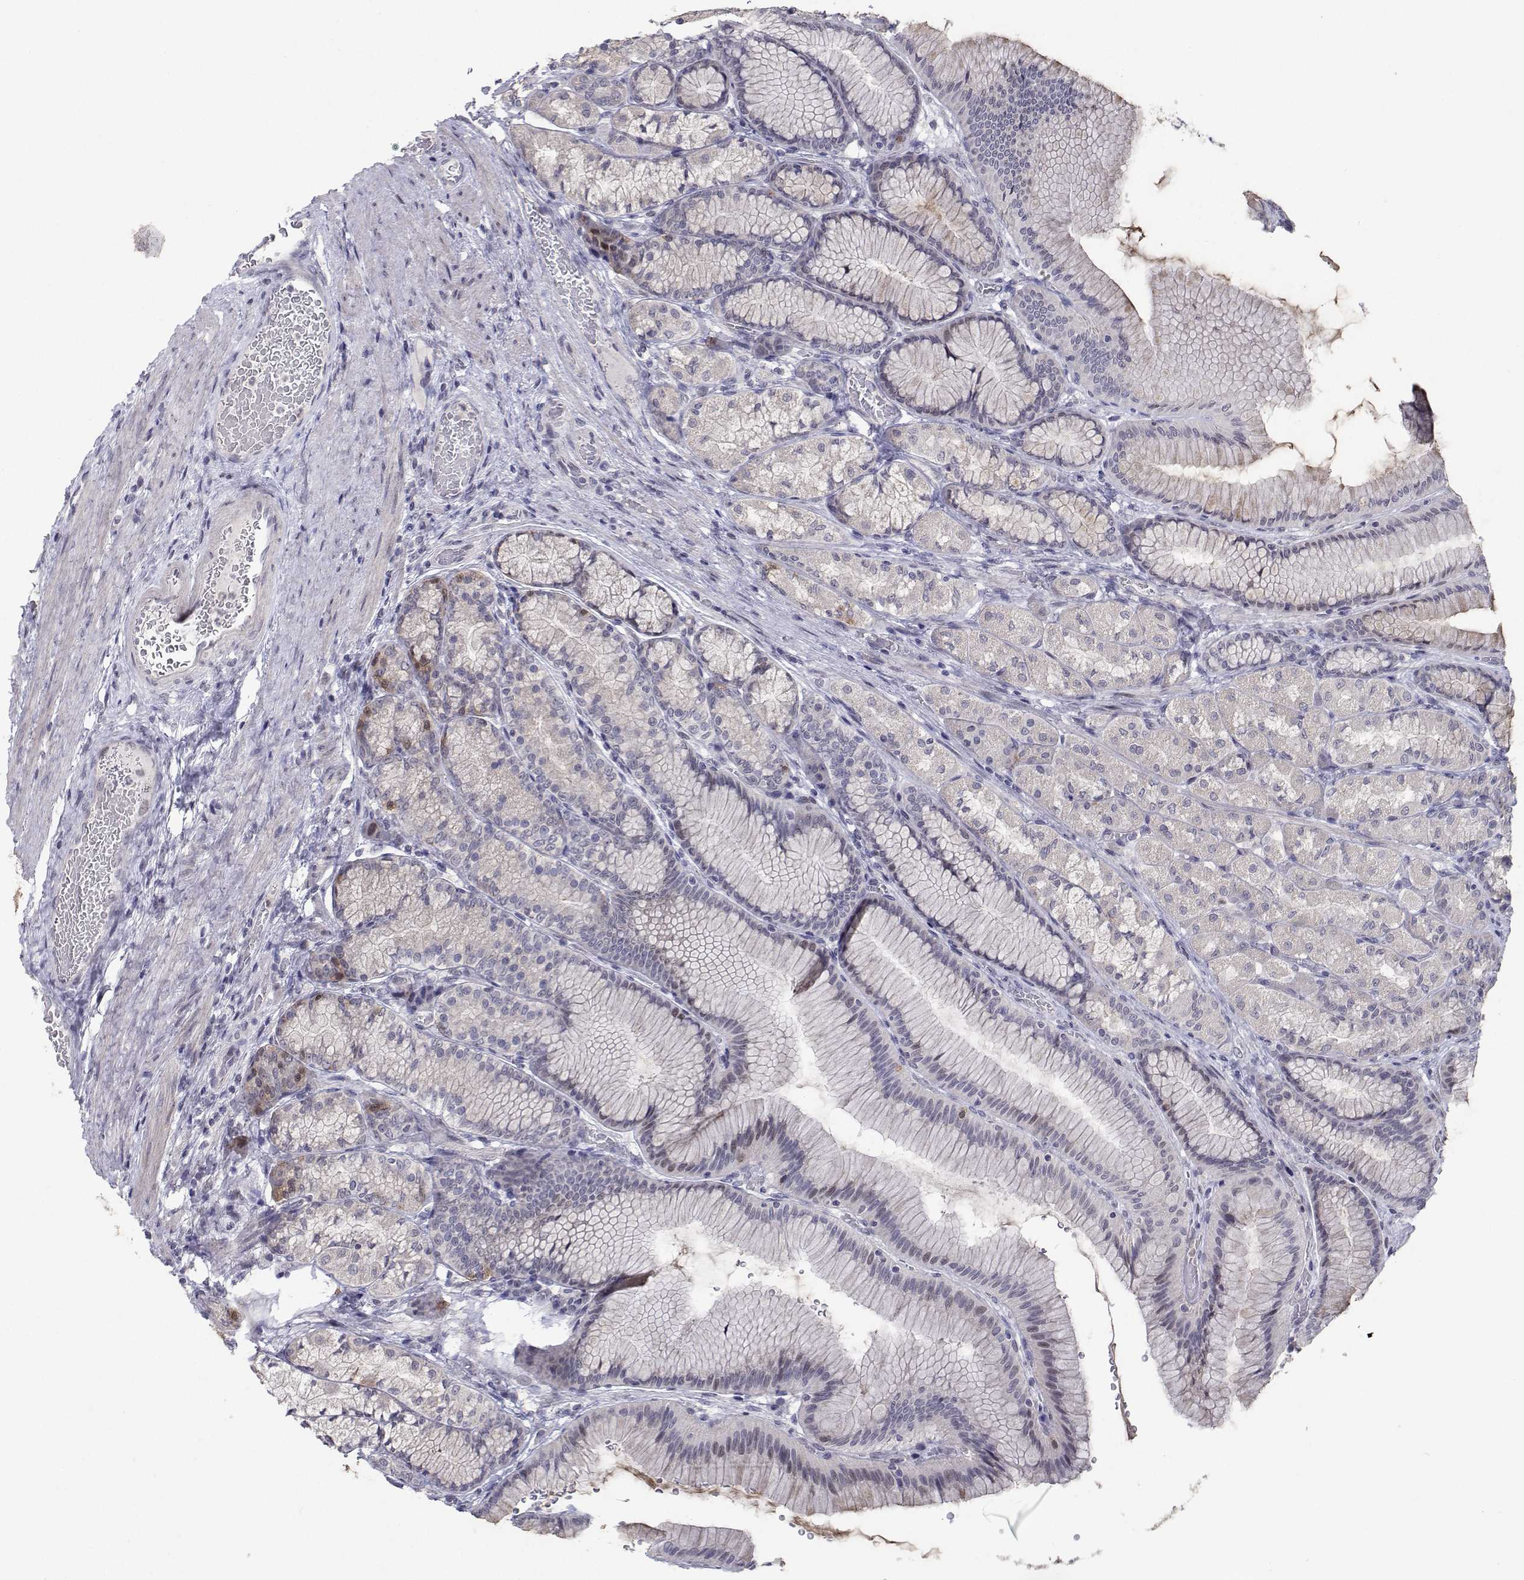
{"staining": {"intensity": "negative", "quantity": "none", "location": "none"}, "tissue": "stomach", "cell_type": "Glandular cells", "image_type": "normal", "snomed": [{"axis": "morphology", "description": "Normal tissue, NOS"}, {"axis": "morphology", "description": "Adenocarcinoma, NOS"}, {"axis": "morphology", "description": "Adenocarcinoma, High grade"}, {"axis": "topography", "description": "Stomach, upper"}, {"axis": "topography", "description": "Stomach"}], "caption": "Glandular cells show no significant positivity in normal stomach.", "gene": "RBPJL", "patient": {"sex": "female", "age": 65}}